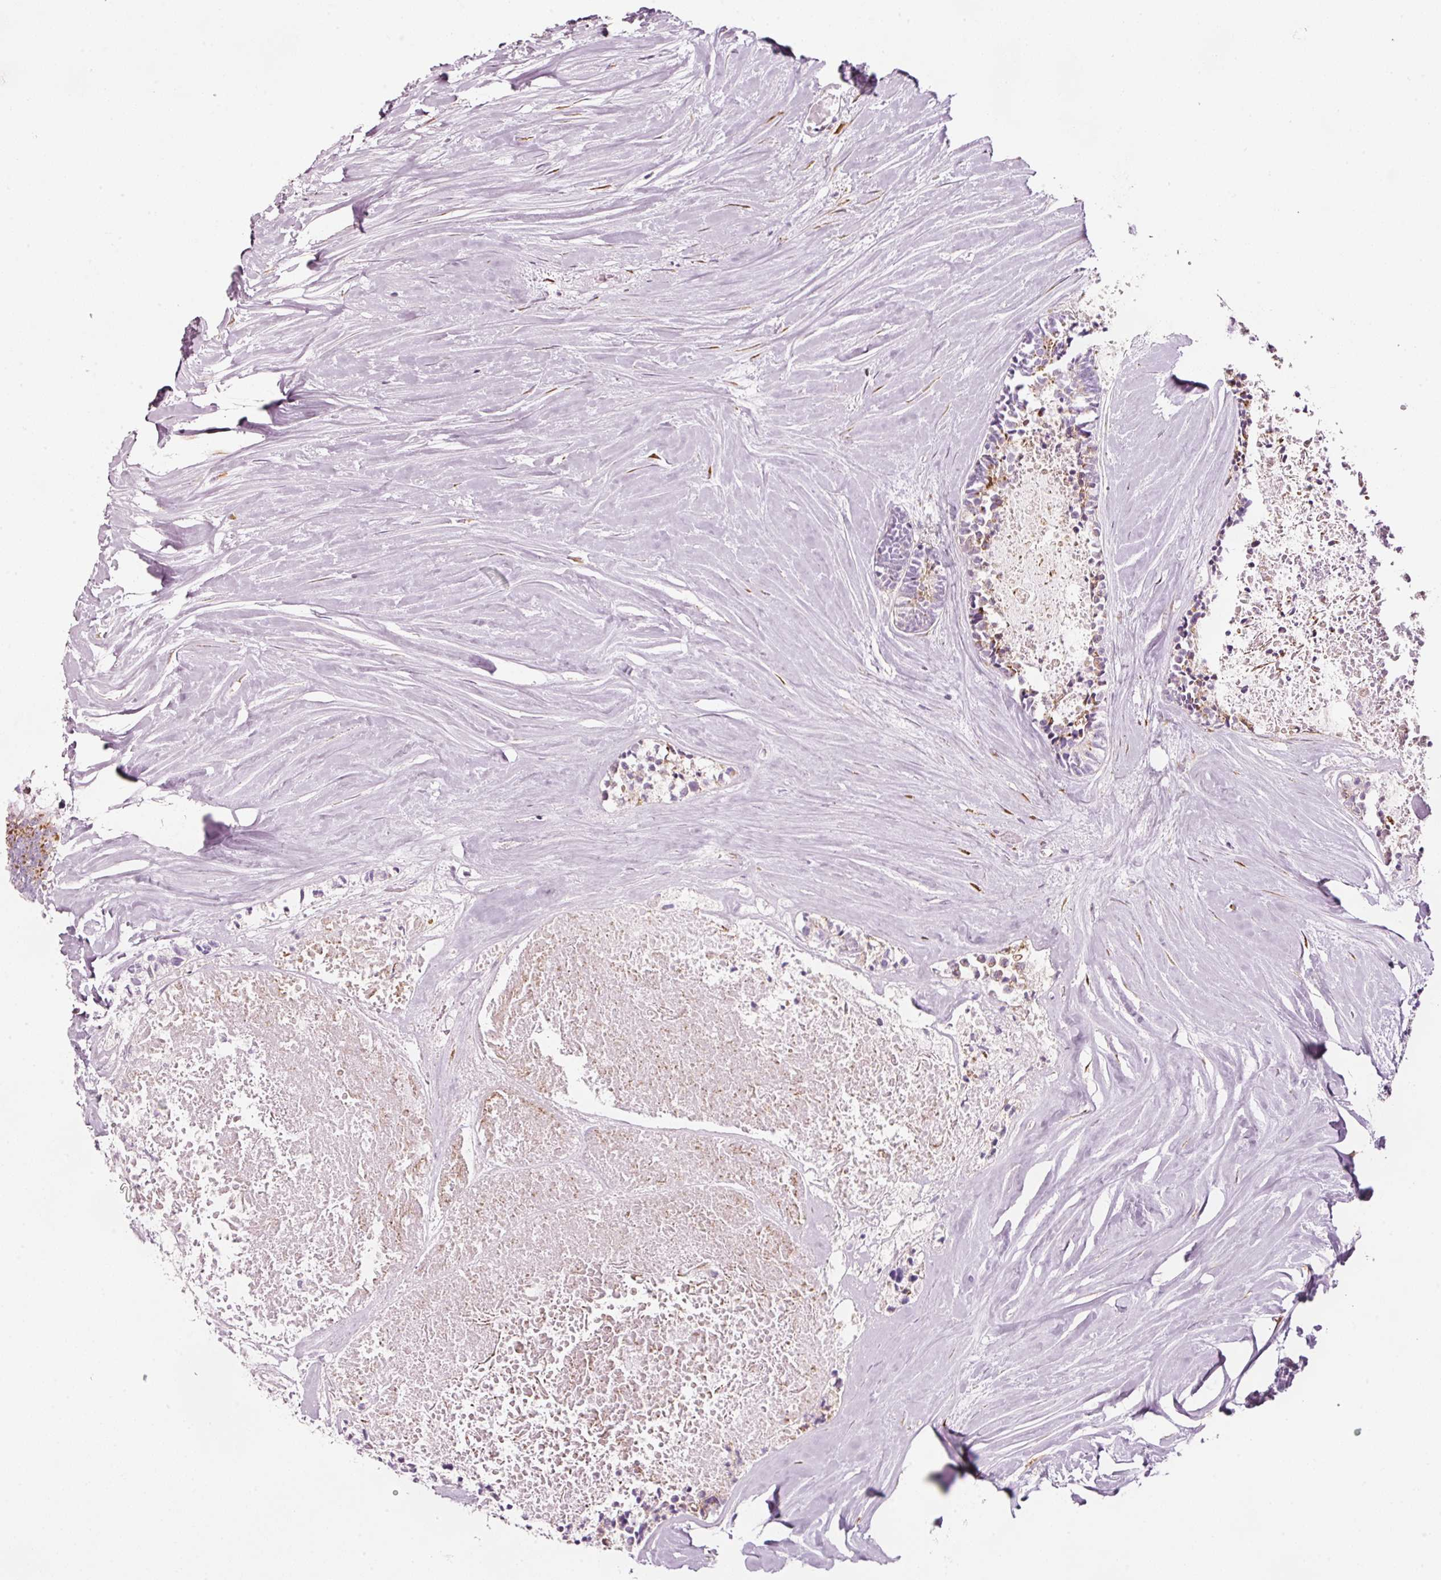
{"staining": {"intensity": "moderate", "quantity": "25%-75%", "location": "cytoplasmic/membranous"}, "tissue": "colorectal cancer", "cell_type": "Tumor cells", "image_type": "cancer", "snomed": [{"axis": "morphology", "description": "Adenocarcinoma, NOS"}, {"axis": "topography", "description": "Colon"}, {"axis": "topography", "description": "Rectum"}], "caption": "The micrograph displays immunohistochemical staining of colorectal adenocarcinoma. There is moderate cytoplasmic/membranous staining is appreciated in approximately 25%-75% of tumor cells.", "gene": "SDF4", "patient": {"sex": "male", "age": 57}}